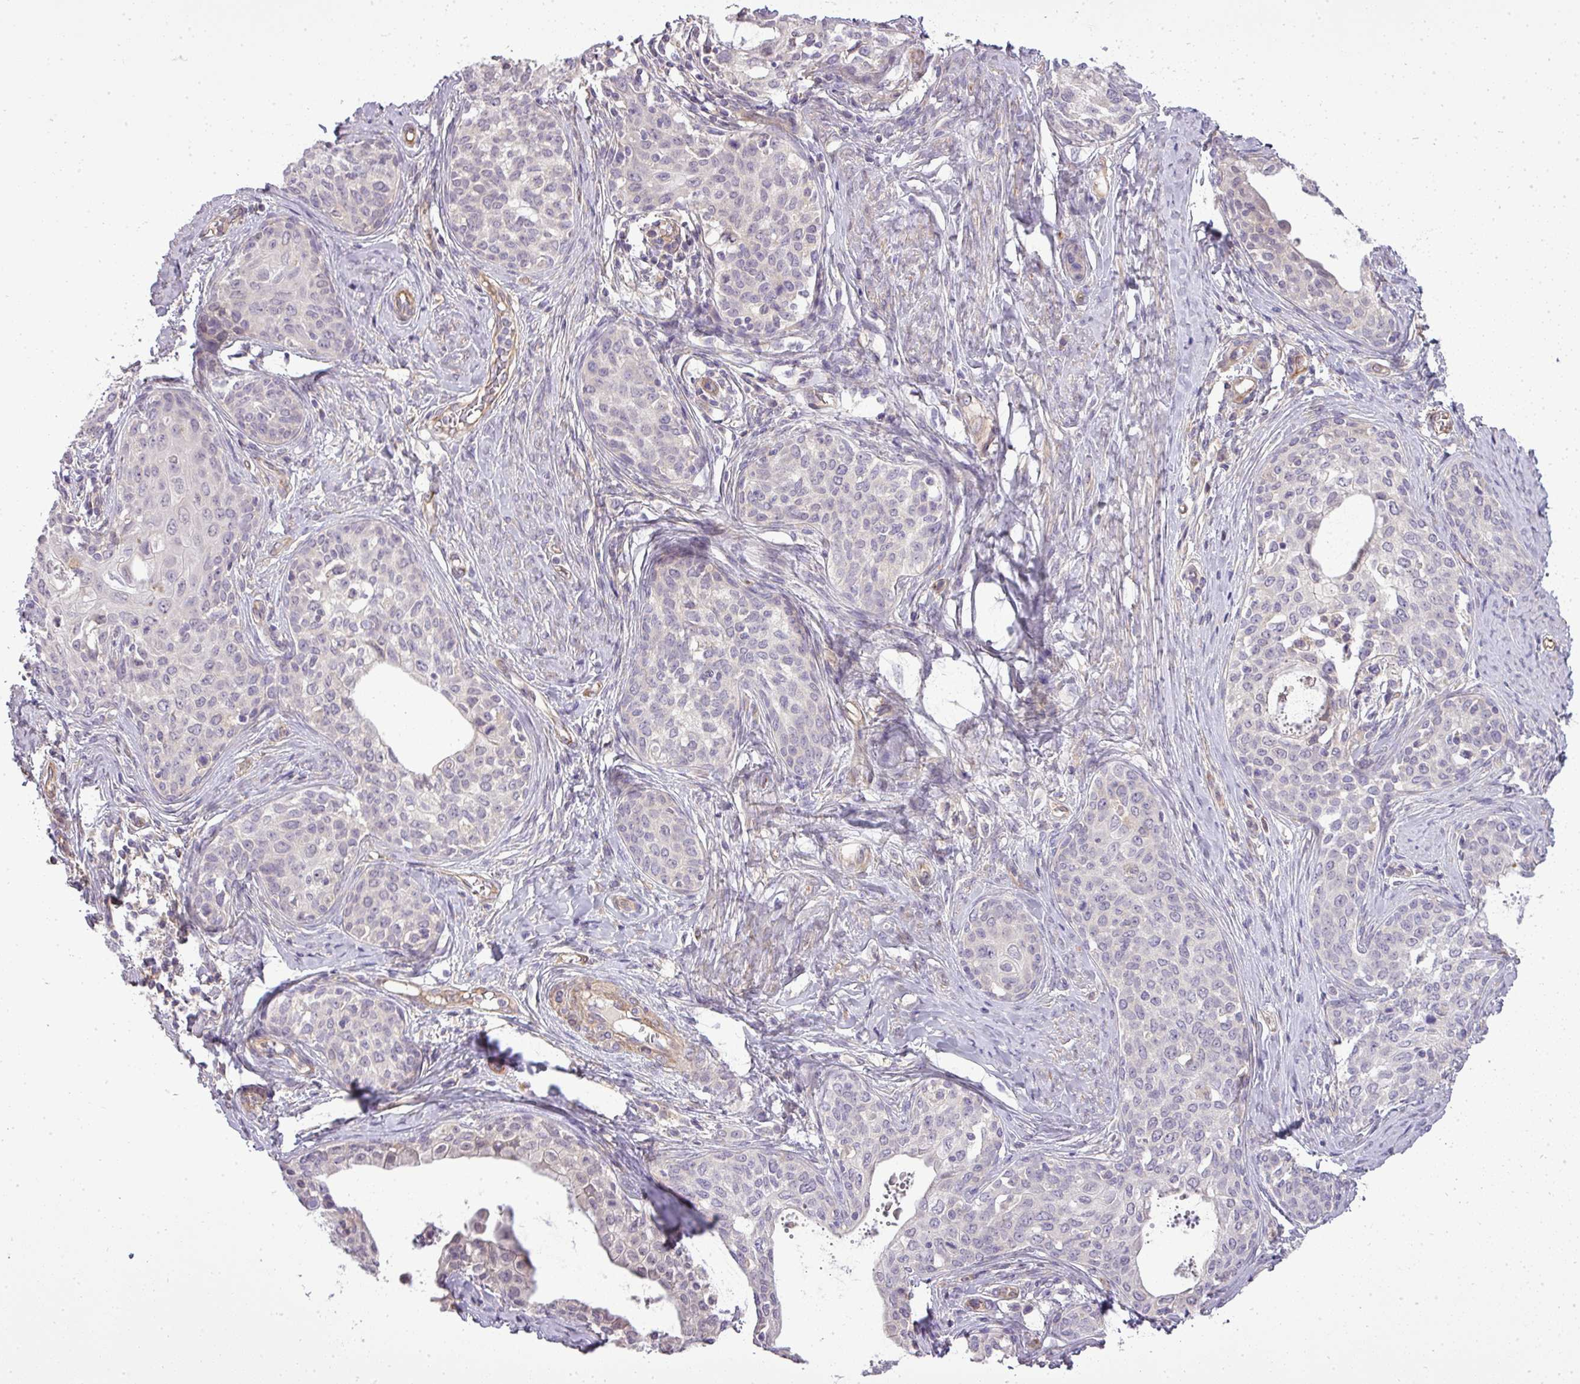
{"staining": {"intensity": "negative", "quantity": "none", "location": "none"}, "tissue": "cervical cancer", "cell_type": "Tumor cells", "image_type": "cancer", "snomed": [{"axis": "morphology", "description": "Squamous cell carcinoma, NOS"}, {"axis": "morphology", "description": "Adenocarcinoma, NOS"}, {"axis": "topography", "description": "Cervix"}], "caption": "High power microscopy micrograph of an immunohistochemistry (IHC) histopathology image of cervical cancer (squamous cell carcinoma), revealing no significant staining in tumor cells.", "gene": "PDRG1", "patient": {"sex": "female", "age": 52}}